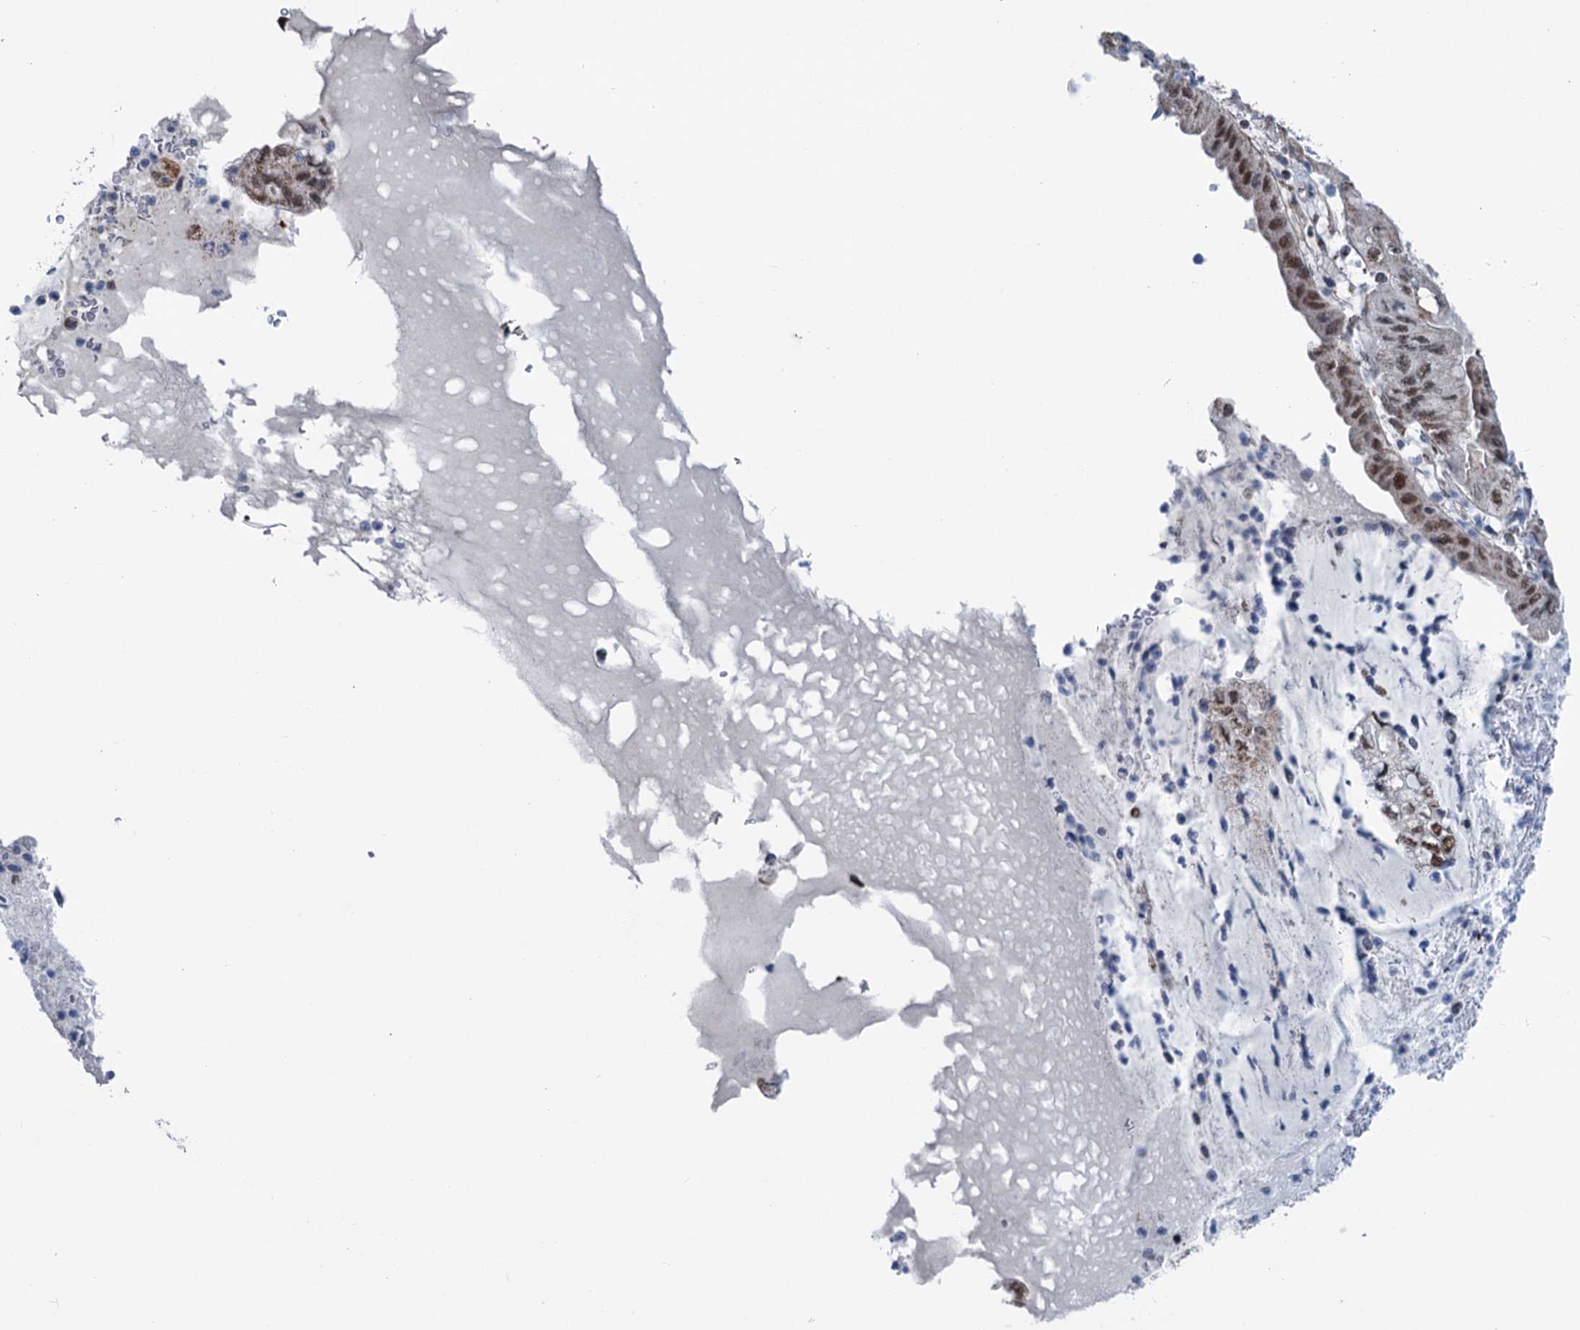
{"staining": {"intensity": "moderate", "quantity": ">75%", "location": "cytoplasmic/membranous,nuclear"}, "tissue": "pancreatic cancer", "cell_type": "Tumor cells", "image_type": "cancer", "snomed": [{"axis": "morphology", "description": "Adenocarcinoma, NOS"}, {"axis": "topography", "description": "Pancreas"}], "caption": "Brown immunohistochemical staining in pancreatic cancer (adenocarcinoma) demonstrates moderate cytoplasmic/membranous and nuclear expression in about >75% of tumor cells. (Brightfield microscopy of DAB IHC at high magnification).", "gene": "MORN3", "patient": {"sex": "female", "age": 73}}